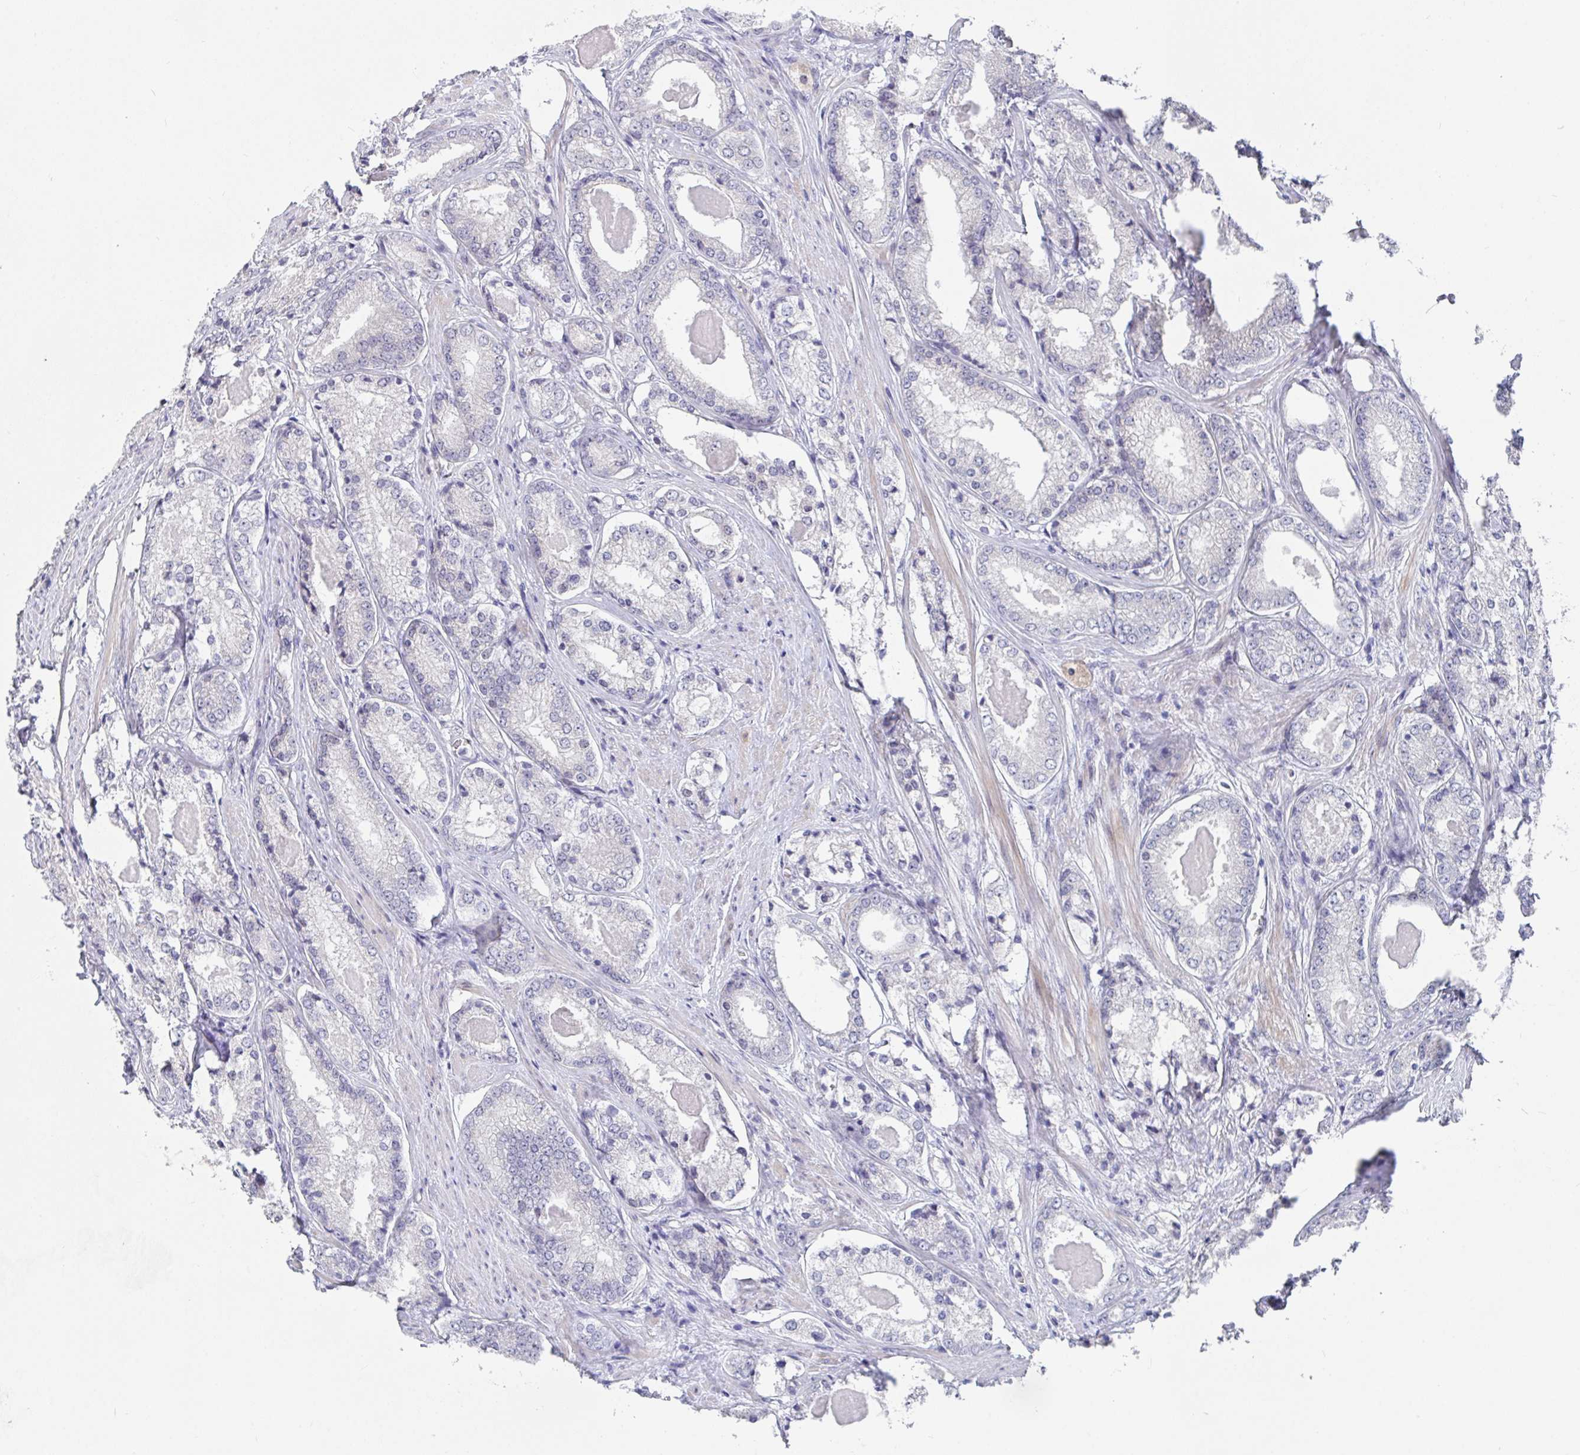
{"staining": {"intensity": "negative", "quantity": "none", "location": "none"}, "tissue": "prostate cancer", "cell_type": "Tumor cells", "image_type": "cancer", "snomed": [{"axis": "morphology", "description": "Adenocarcinoma, NOS"}, {"axis": "morphology", "description": "Adenocarcinoma, Low grade"}, {"axis": "topography", "description": "Prostate"}], "caption": "A photomicrograph of adenocarcinoma (prostate) stained for a protein exhibits no brown staining in tumor cells.", "gene": "FAM156B", "patient": {"sex": "male", "age": 68}}